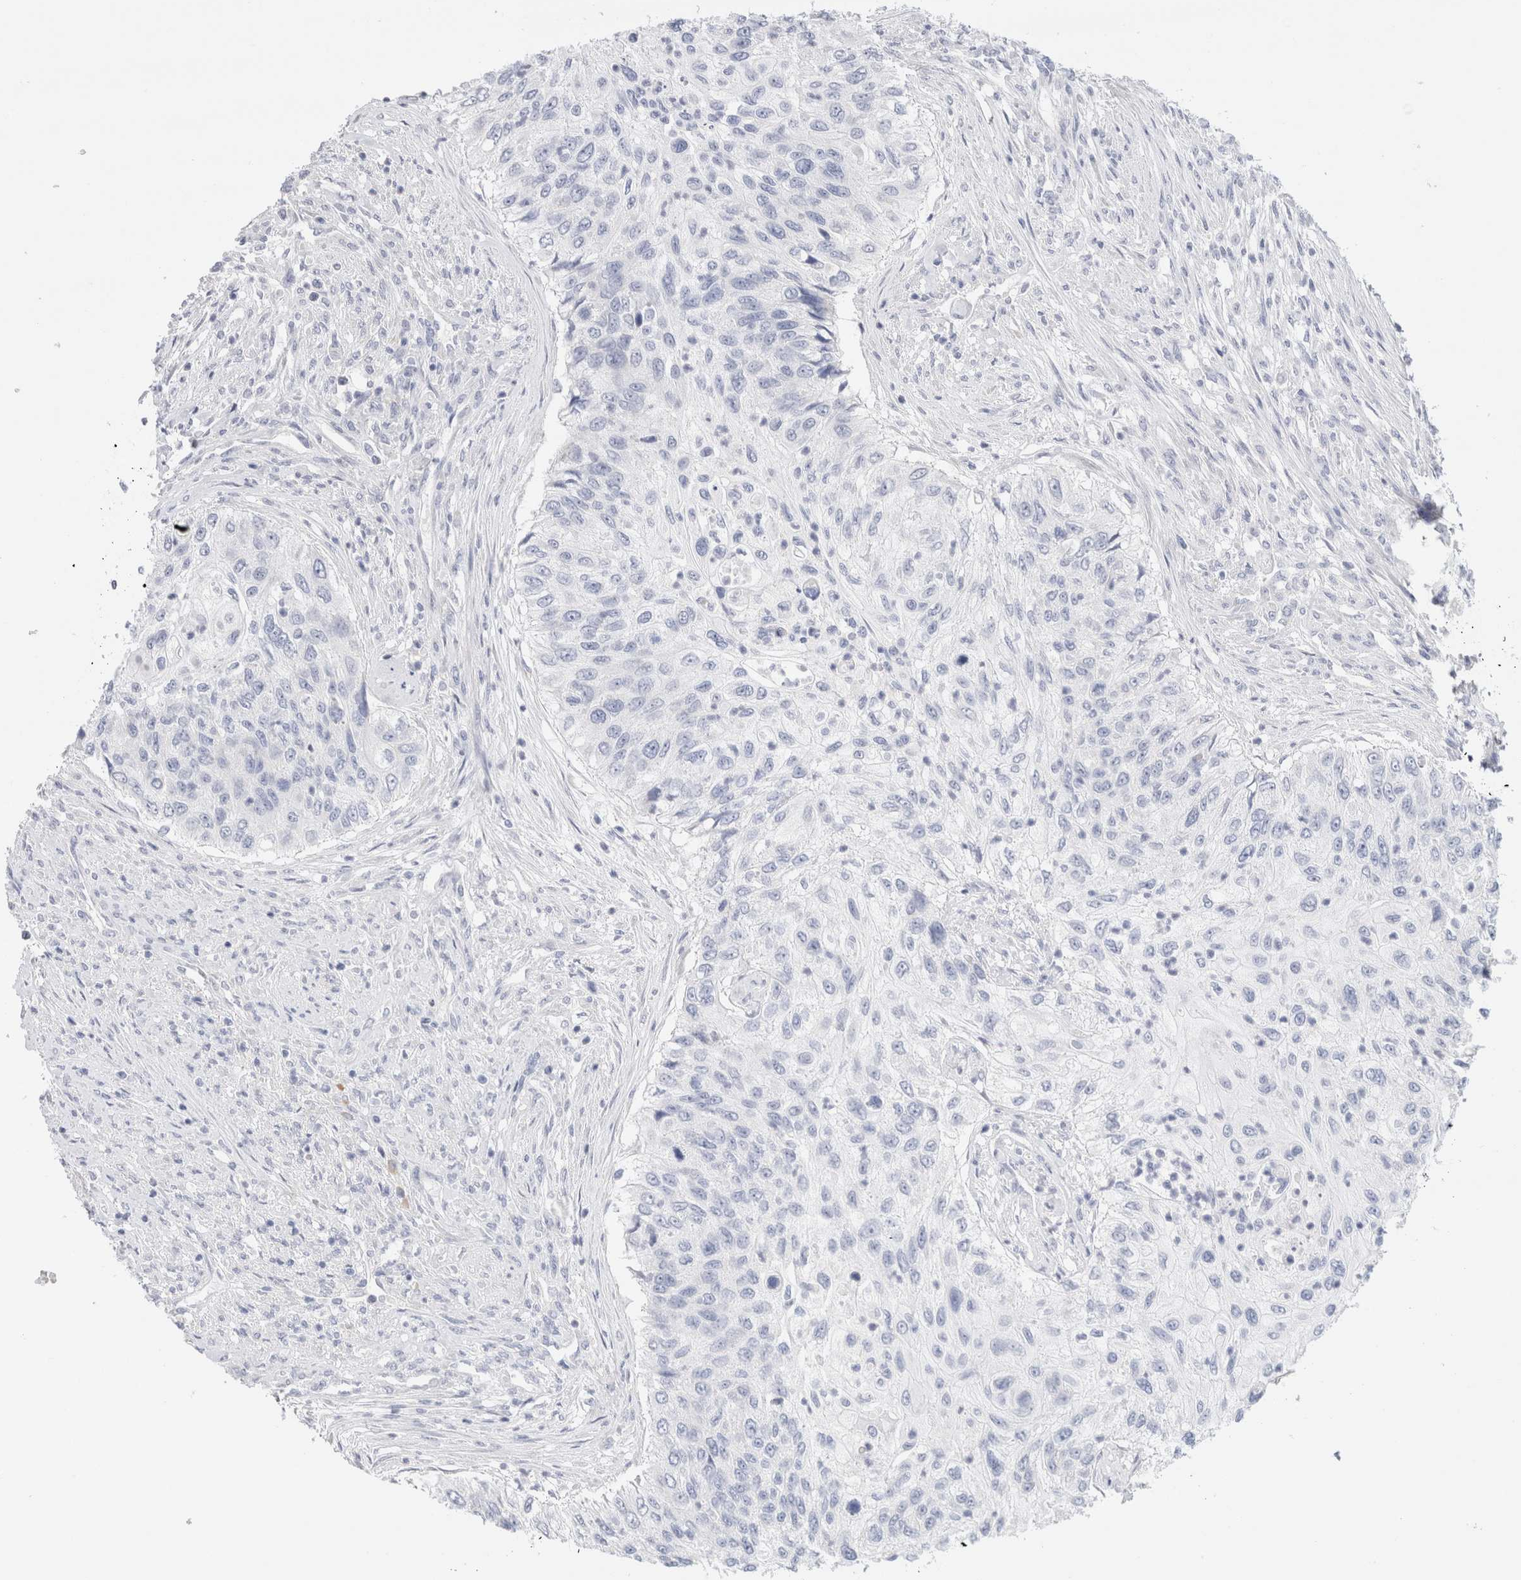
{"staining": {"intensity": "negative", "quantity": "none", "location": "none"}, "tissue": "urothelial cancer", "cell_type": "Tumor cells", "image_type": "cancer", "snomed": [{"axis": "morphology", "description": "Urothelial carcinoma, High grade"}, {"axis": "topography", "description": "Urinary bladder"}], "caption": "Tumor cells show no significant protein staining in urothelial carcinoma (high-grade). (DAB immunohistochemistry (IHC) visualized using brightfield microscopy, high magnification).", "gene": "GADD45G", "patient": {"sex": "female", "age": 60}}